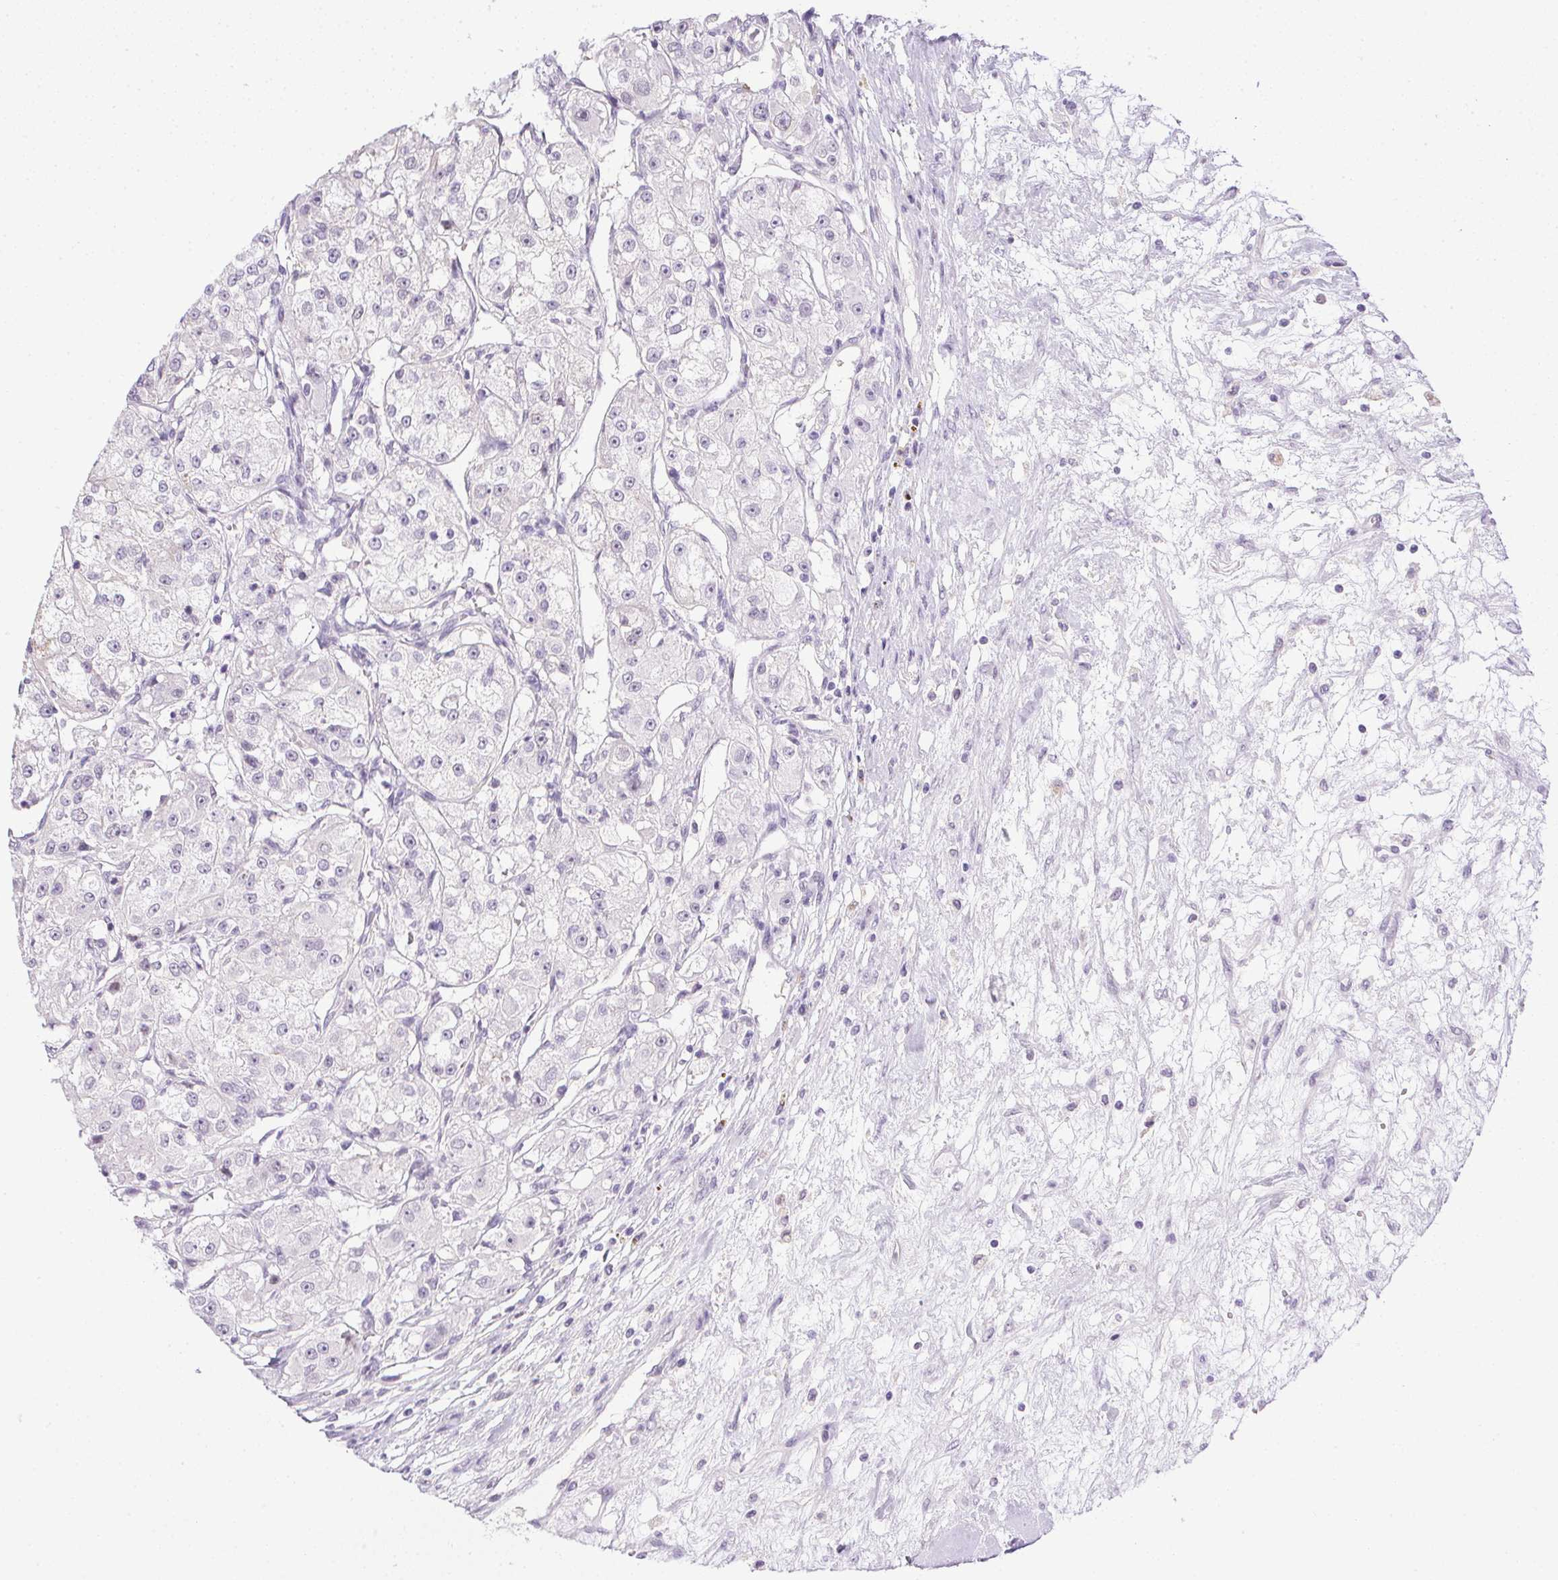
{"staining": {"intensity": "negative", "quantity": "none", "location": "none"}, "tissue": "renal cancer", "cell_type": "Tumor cells", "image_type": "cancer", "snomed": [{"axis": "morphology", "description": "Adenocarcinoma, NOS"}, {"axis": "topography", "description": "Kidney"}], "caption": "This is a photomicrograph of IHC staining of adenocarcinoma (renal), which shows no staining in tumor cells.", "gene": "PRL", "patient": {"sex": "female", "age": 63}}